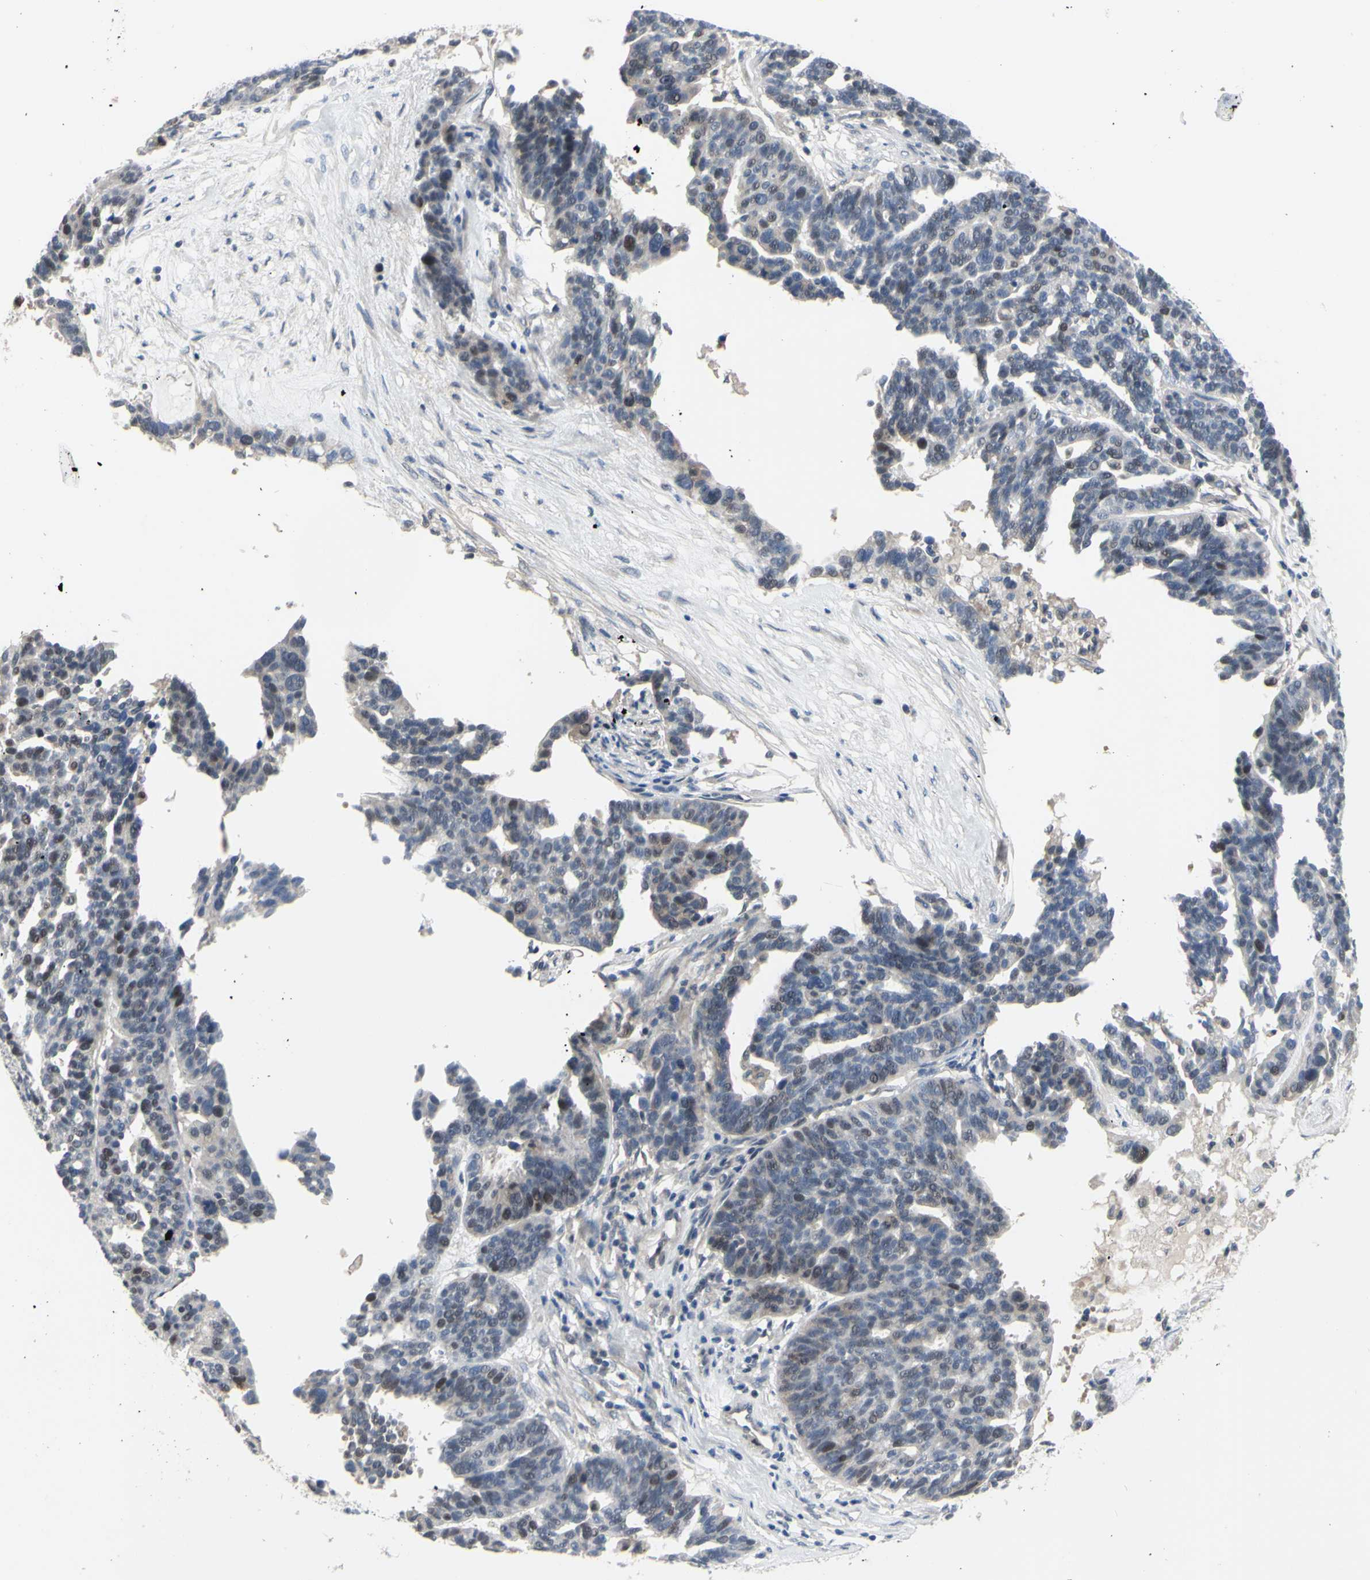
{"staining": {"intensity": "weak", "quantity": "<25%", "location": "nuclear"}, "tissue": "ovarian cancer", "cell_type": "Tumor cells", "image_type": "cancer", "snomed": [{"axis": "morphology", "description": "Cystadenocarcinoma, serous, NOS"}, {"axis": "topography", "description": "Ovary"}], "caption": "Tumor cells are negative for protein expression in human ovarian serous cystadenocarcinoma.", "gene": "LHX9", "patient": {"sex": "female", "age": 59}}